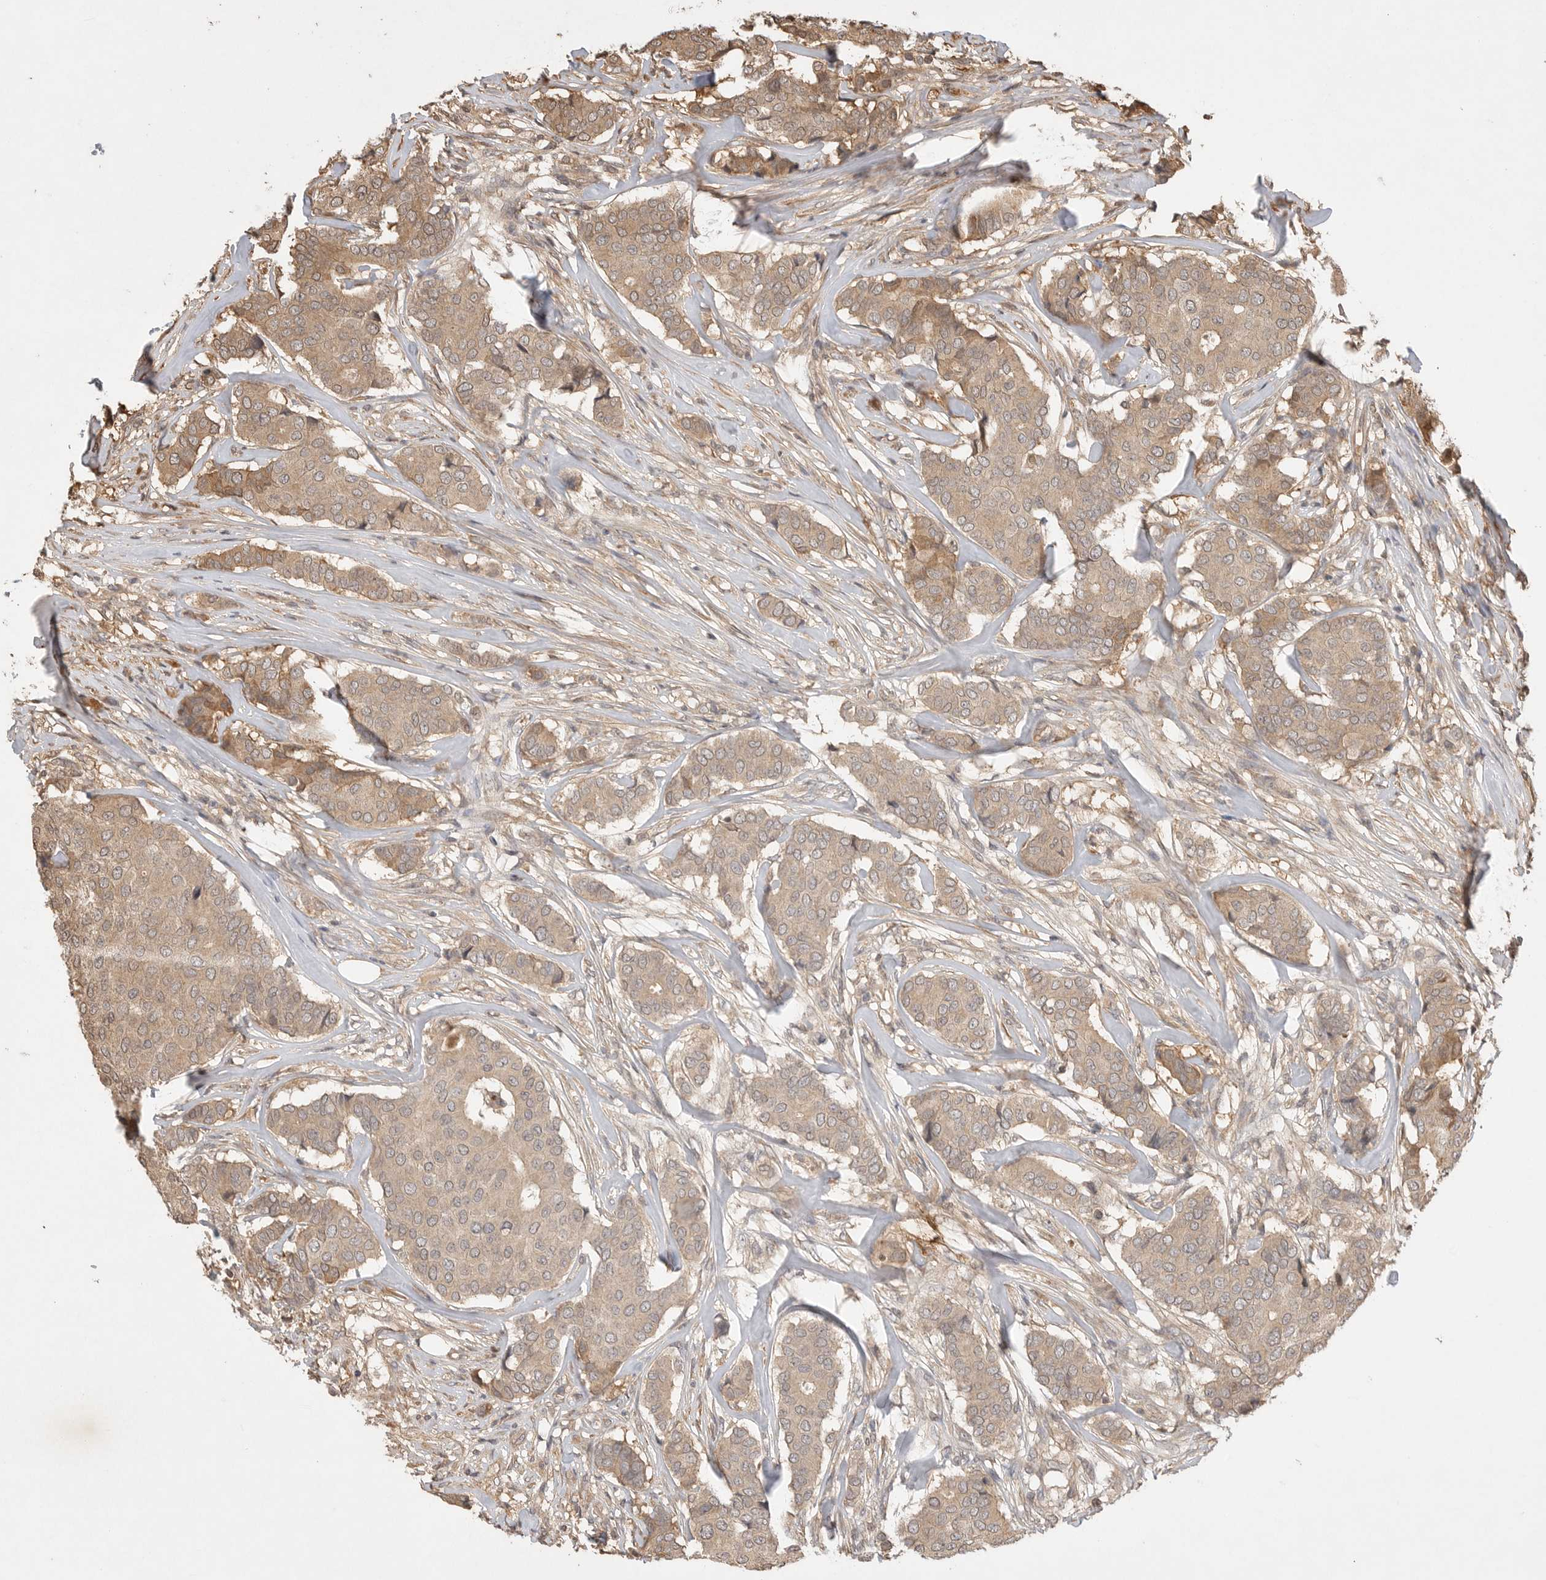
{"staining": {"intensity": "weak", "quantity": ">75%", "location": "cytoplasmic/membranous"}, "tissue": "breast cancer", "cell_type": "Tumor cells", "image_type": "cancer", "snomed": [{"axis": "morphology", "description": "Duct carcinoma"}, {"axis": "topography", "description": "Breast"}], "caption": "Immunohistochemistry (IHC) of breast cancer exhibits low levels of weak cytoplasmic/membranous expression in approximately >75% of tumor cells.", "gene": "PRMT3", "patient": {"sex": "female", "age": 75}}